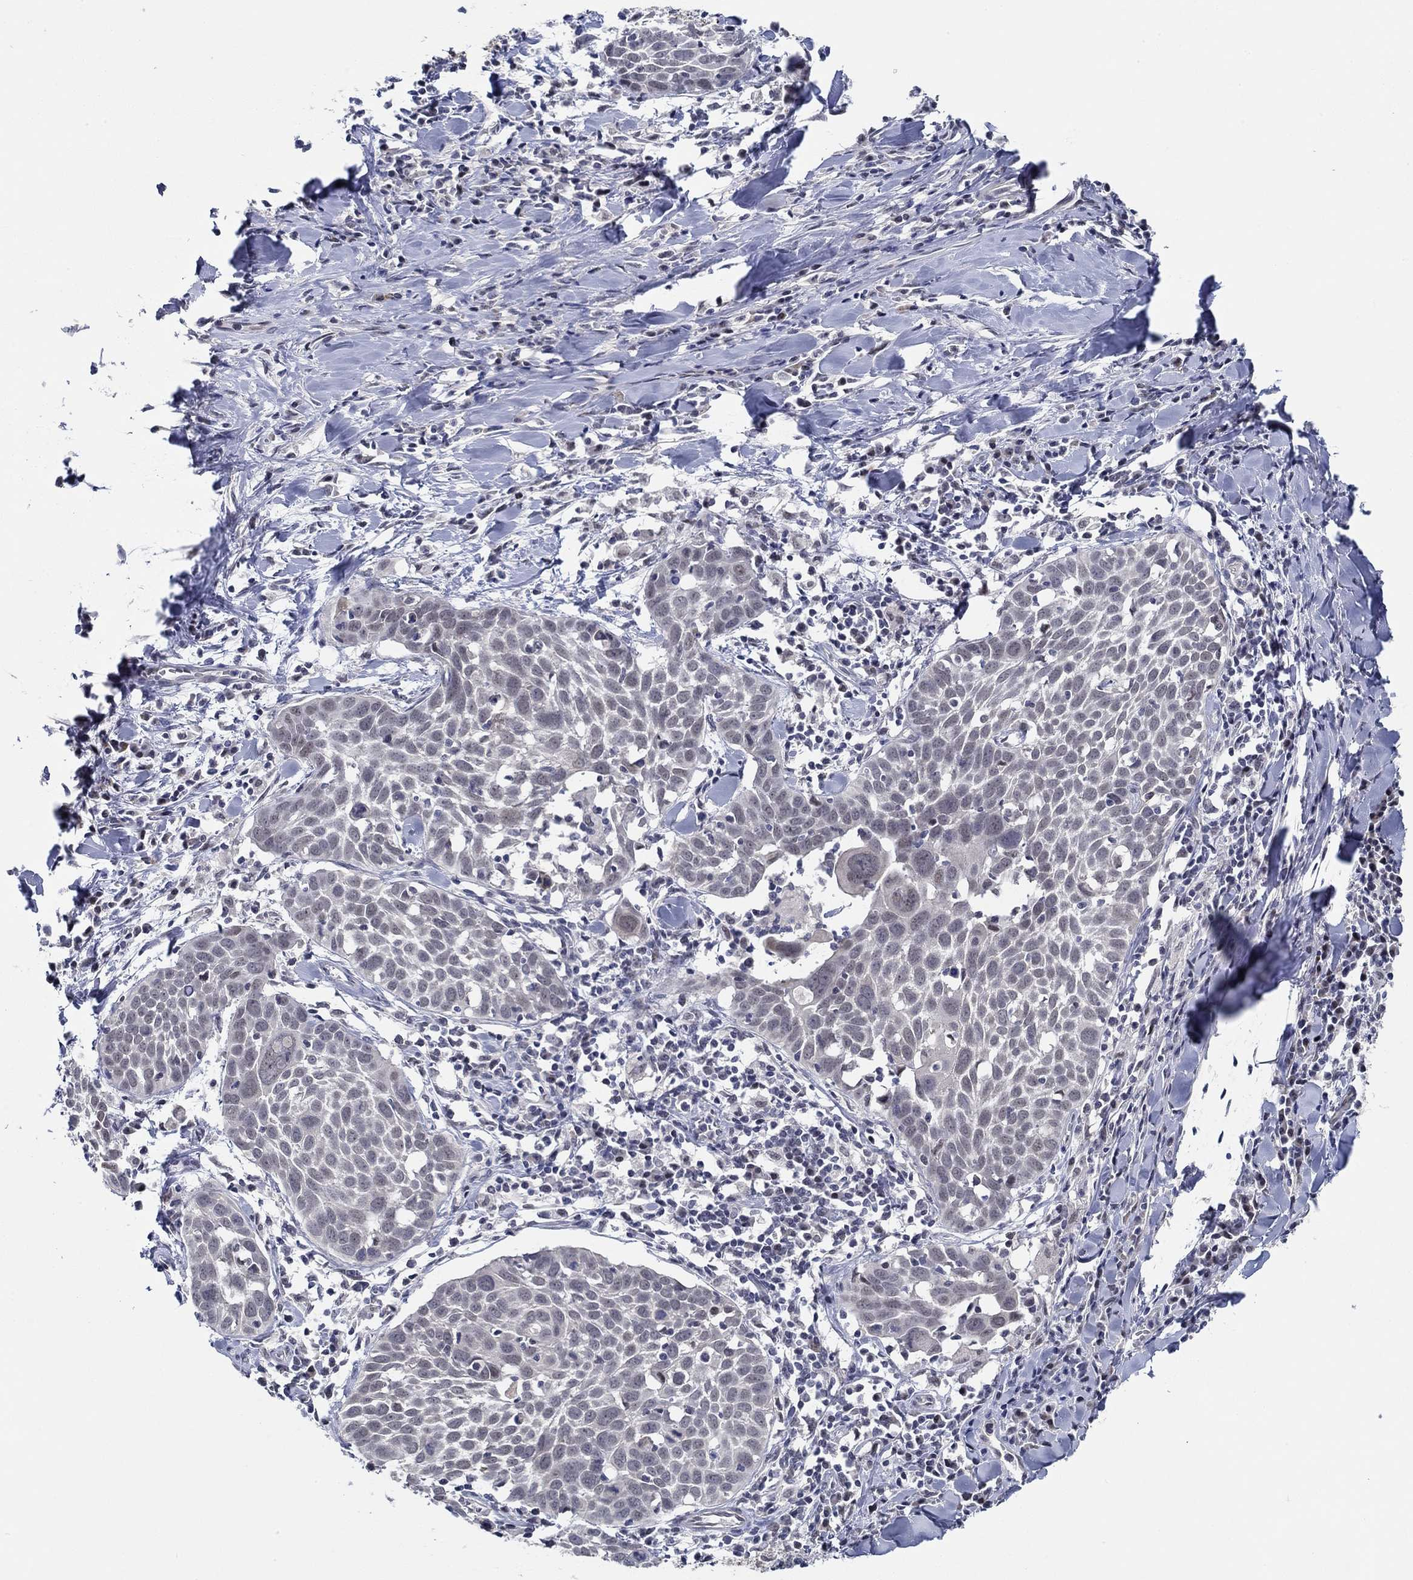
{"staining": {"intensity": "negative", "quantity": "none", "location": "none"}, "tissue": "lung cancer", "cell_type": "Tumor cells", "image_type": "cancer", "snomed": [{"axis": "morphology", "description": "Squamous cell carcinoma, NOS"}, {"axis": "topography", "description": "Lung"}], "caption": "A photomicrograph of human lung cancer is negative for staining in tumor cells.", "gene": "SLC34A1", "patient": {"sex": "male", "age": 57}}